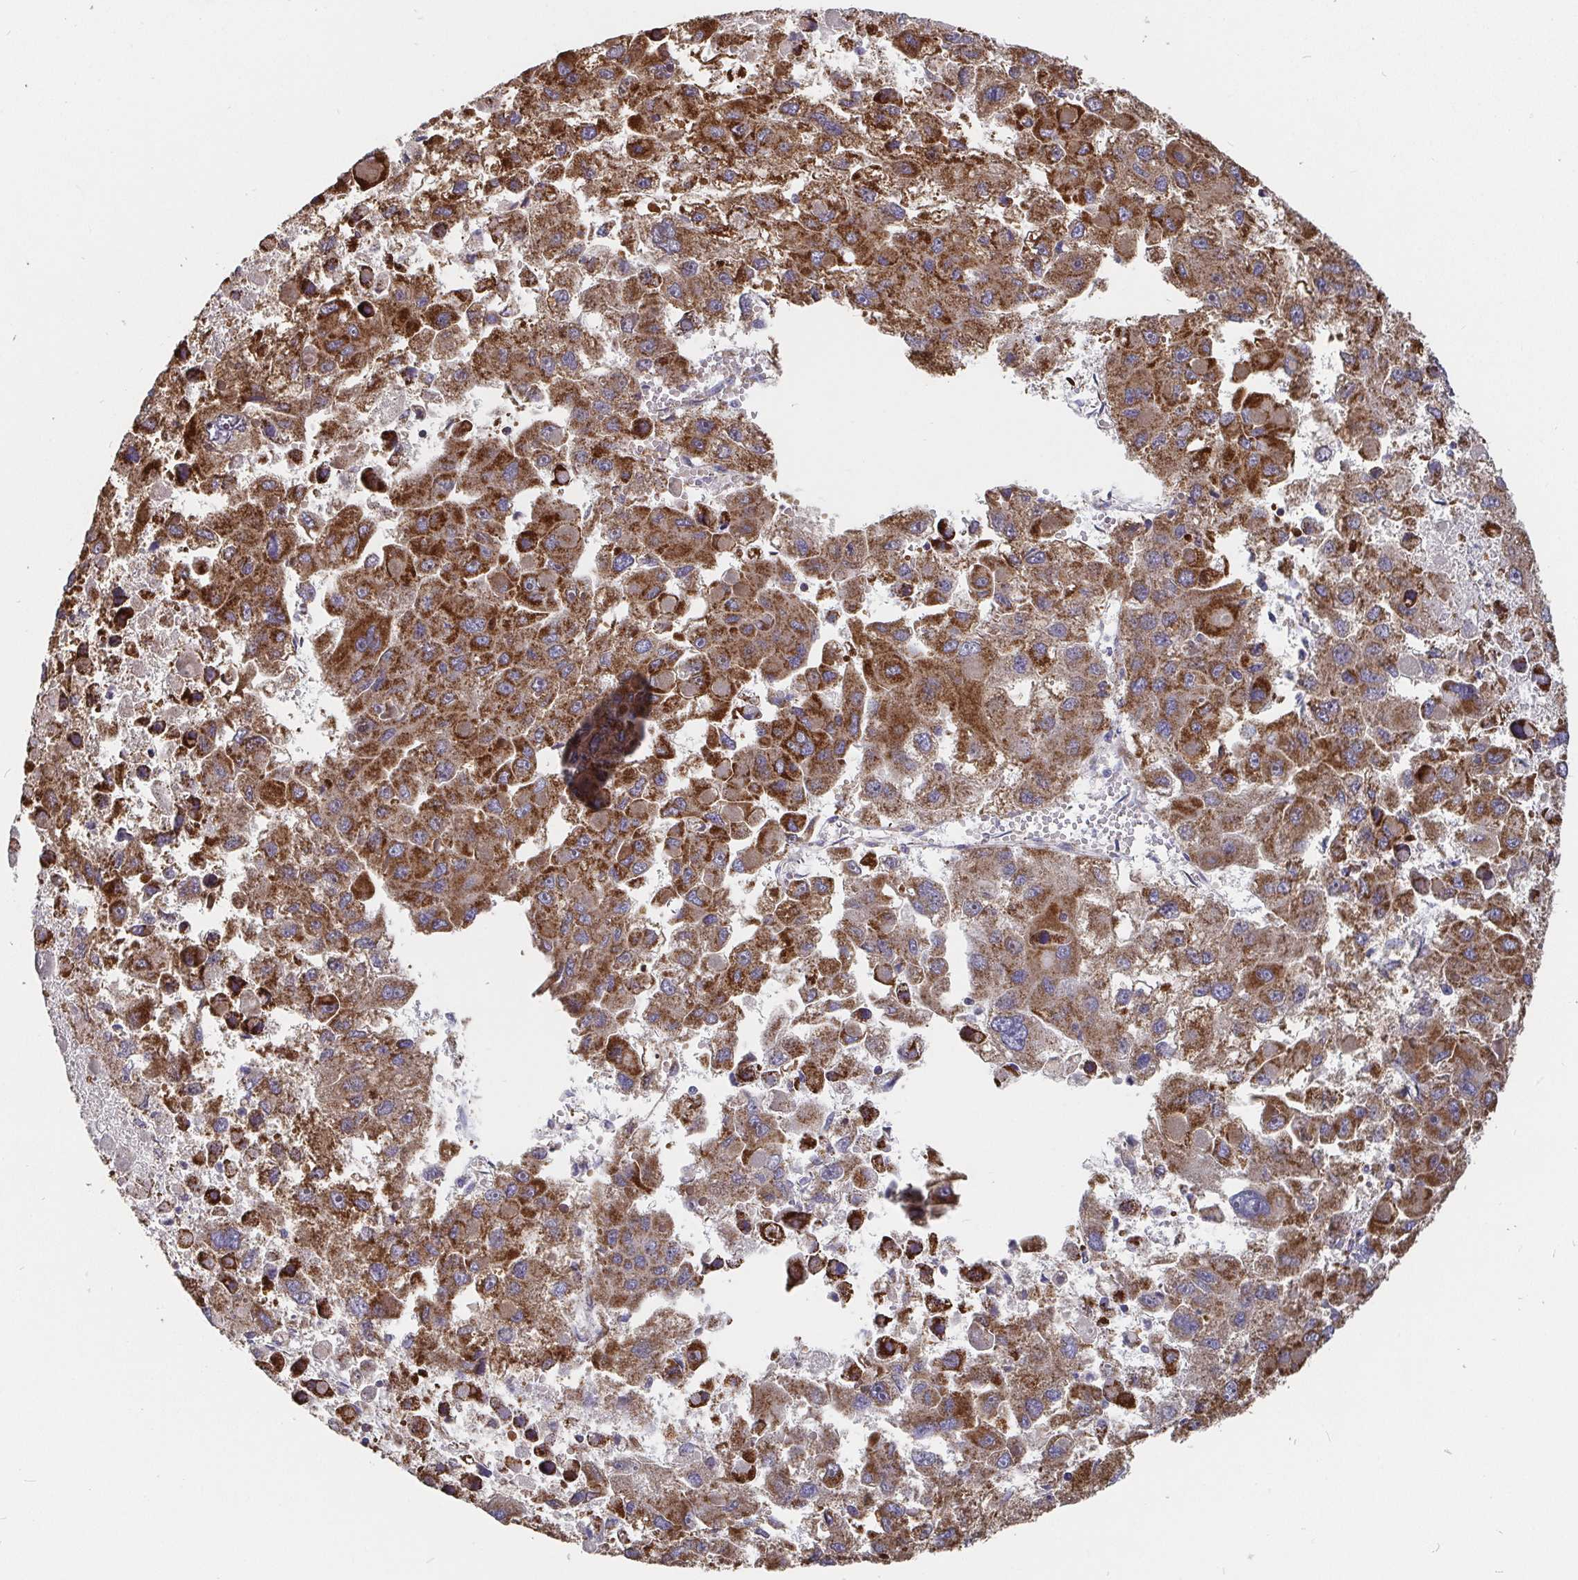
{"staining": {"intensity": "strong", "quantity": ">75%", "location": "cytoplasmic/membranous"}, "tissue": "liver cancer", "cell_type": "Tumor cells", "image_type": "cancer", "snomed": [{"axis": "morphology", "description": "Carcinoma, Hepatocellular, NOS"}, {"axis": "topography", "description": "Liver"}], "caption": "Liver cancer stained for a protein displays strong cytoplasmic/membranous positivity in tumor cells. The protein is stained brown, and the nuclei are stained in blue (DAB (3,3'-diaminobenzidine) IHC with brightfield microscopy, high magnification).", "gene": "PDF", "patient": {"sex": "female", "age": 41}}